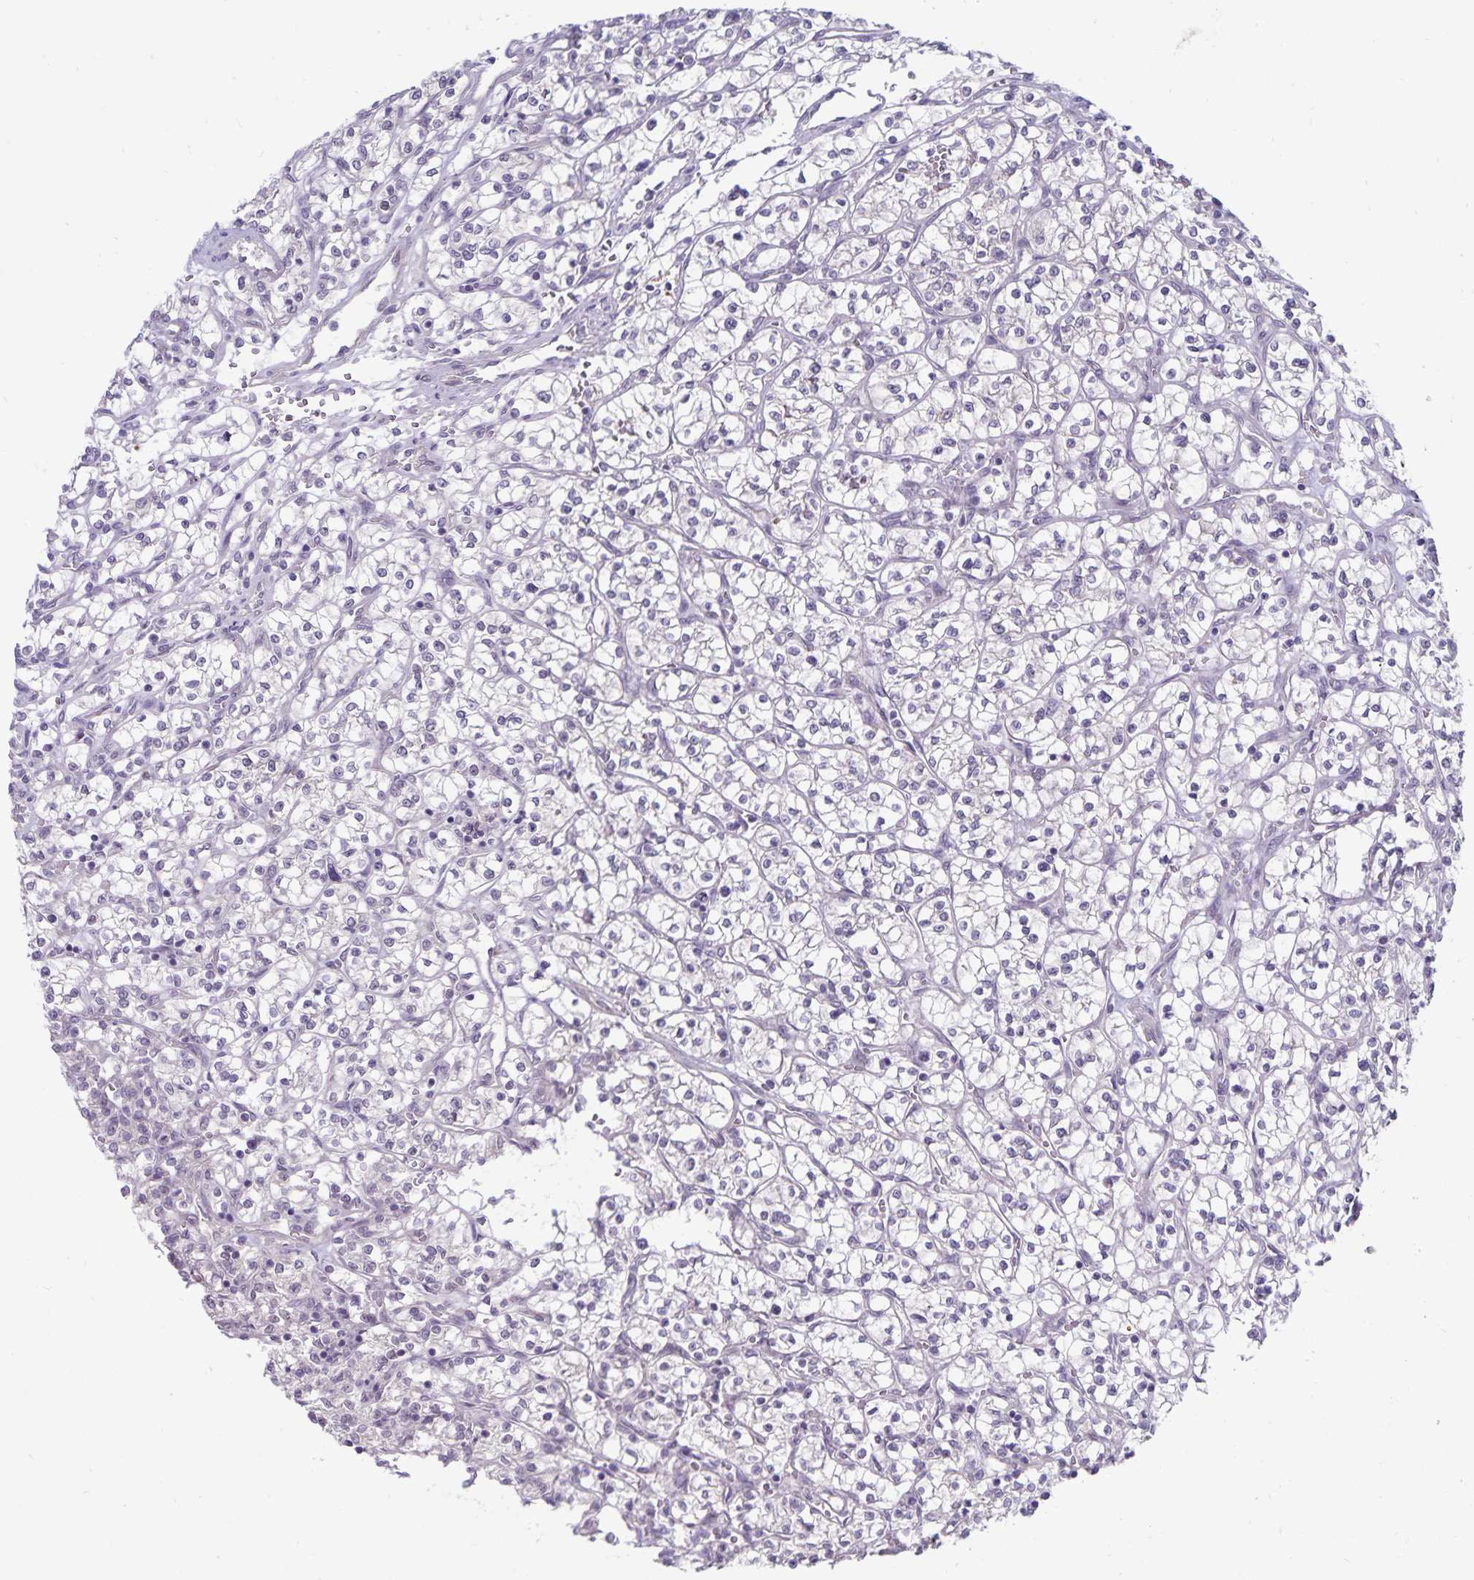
{"staining": {"intensity": "negative", "quantity": "none", "location": "none"}, "tissue": "renal cancer", "cell_type": "Tumor cells", "image_type": "cancer", "snomed": [{"axis": "morphology", "description": "Adenocarcinoma, NOS"}, {"axis": "topography", "description": "Kidney"}], "caption": "Immunohistochemical staining of human renal cancer exhibits no significant staining in tumor cells. (DAB immunohistochemistry (IHC), high magnification).", "gene": "CDKN2B", "patient": {"sex": "female", "age": 64}}